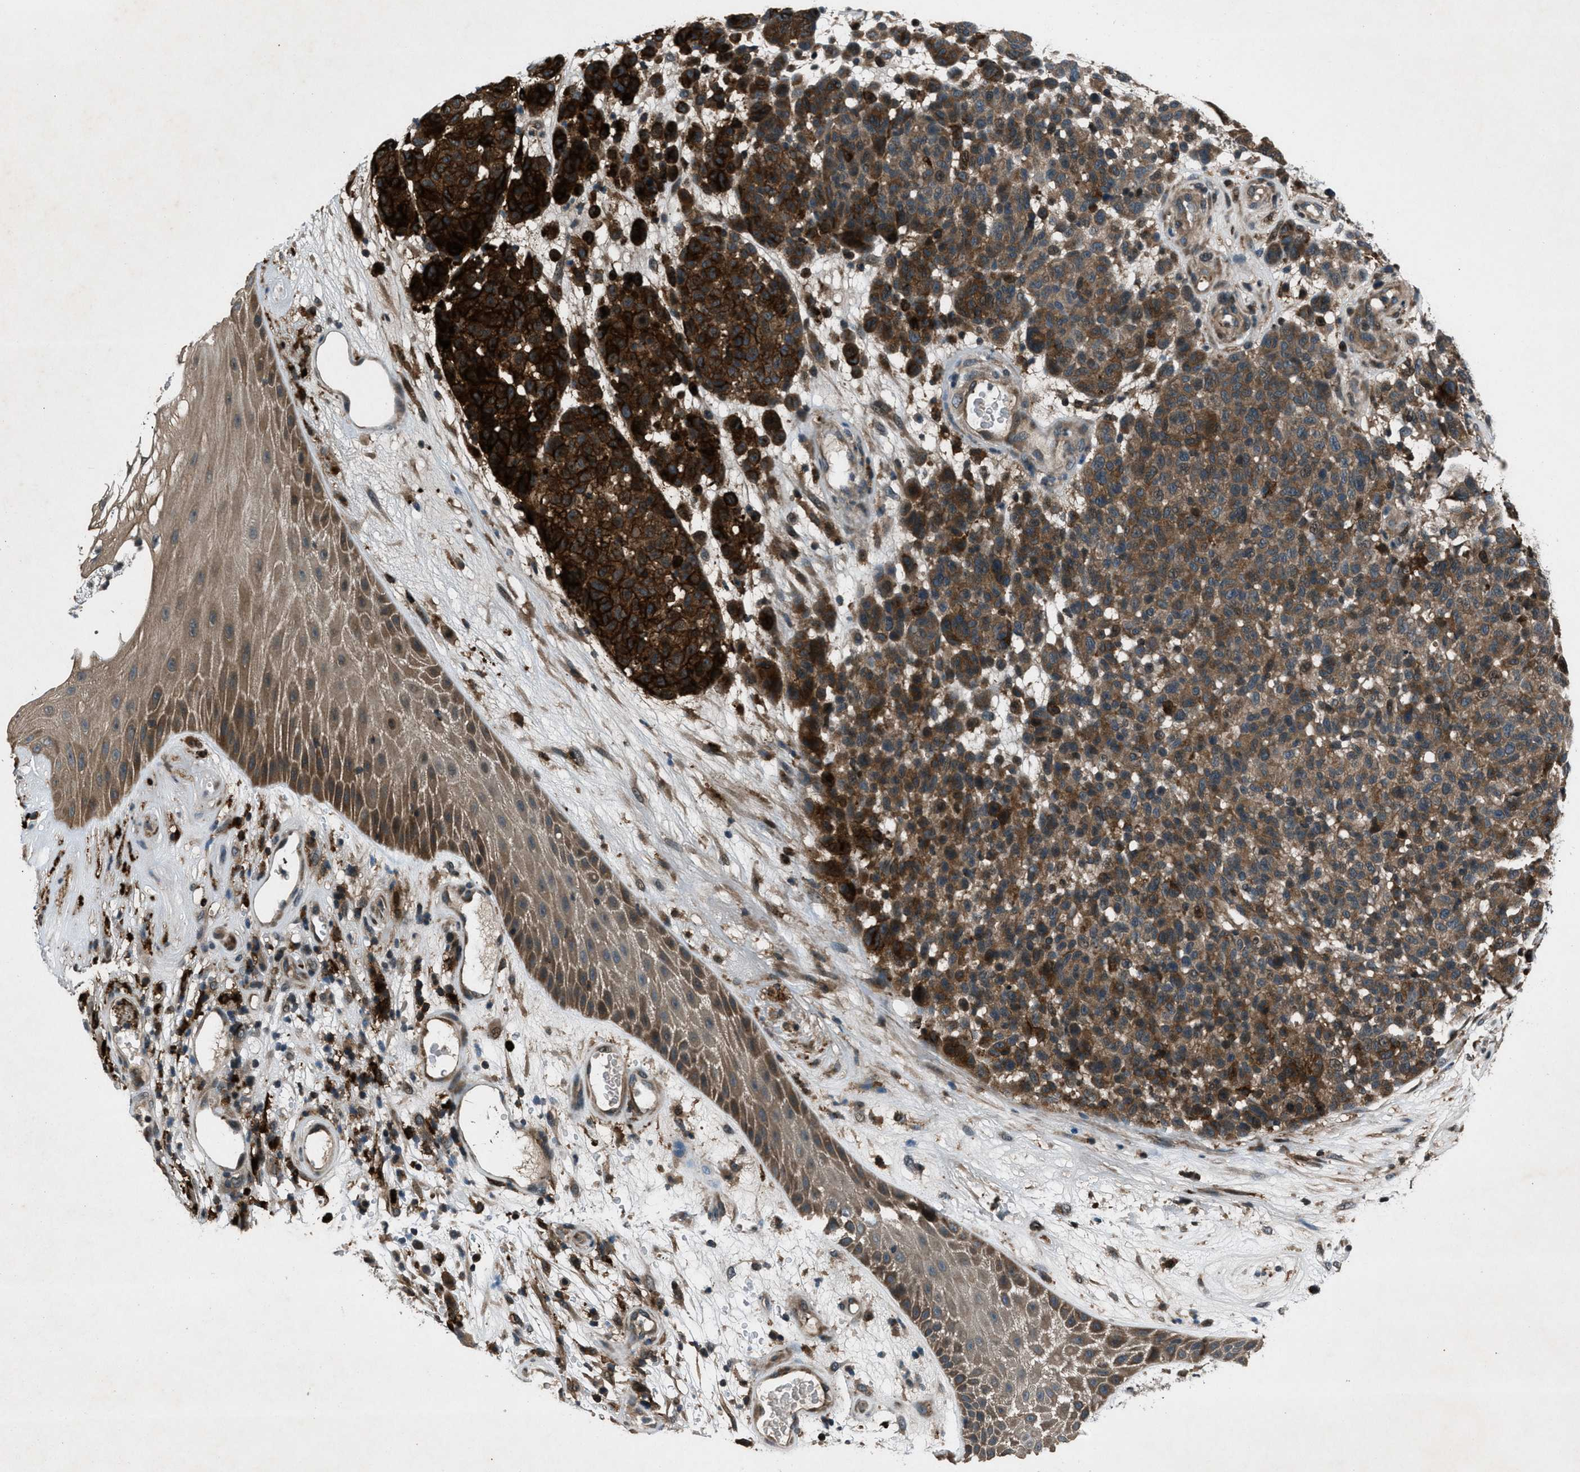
{"staining": {"intensity": "strong", "quantity": ">75%", "location": "cytoplasmic/membranous"}, "tissue": "melanoma", "cell_type": "Tumor cells", "image_type": "cancer", "snomed": [{"axis": "morphology", "description": "Malignant melanoma, NOS"}, {"axis": "topography", "description": "Skin"}], "caption": "Immunohistochemical staining of human malignant melanoma shows high levels of strong cytoplasmic/membranous protein staining in approximately >75% of tumor cells.", "gene": "EPSTI1", "patient": {"sex": "male", "age": 59}}